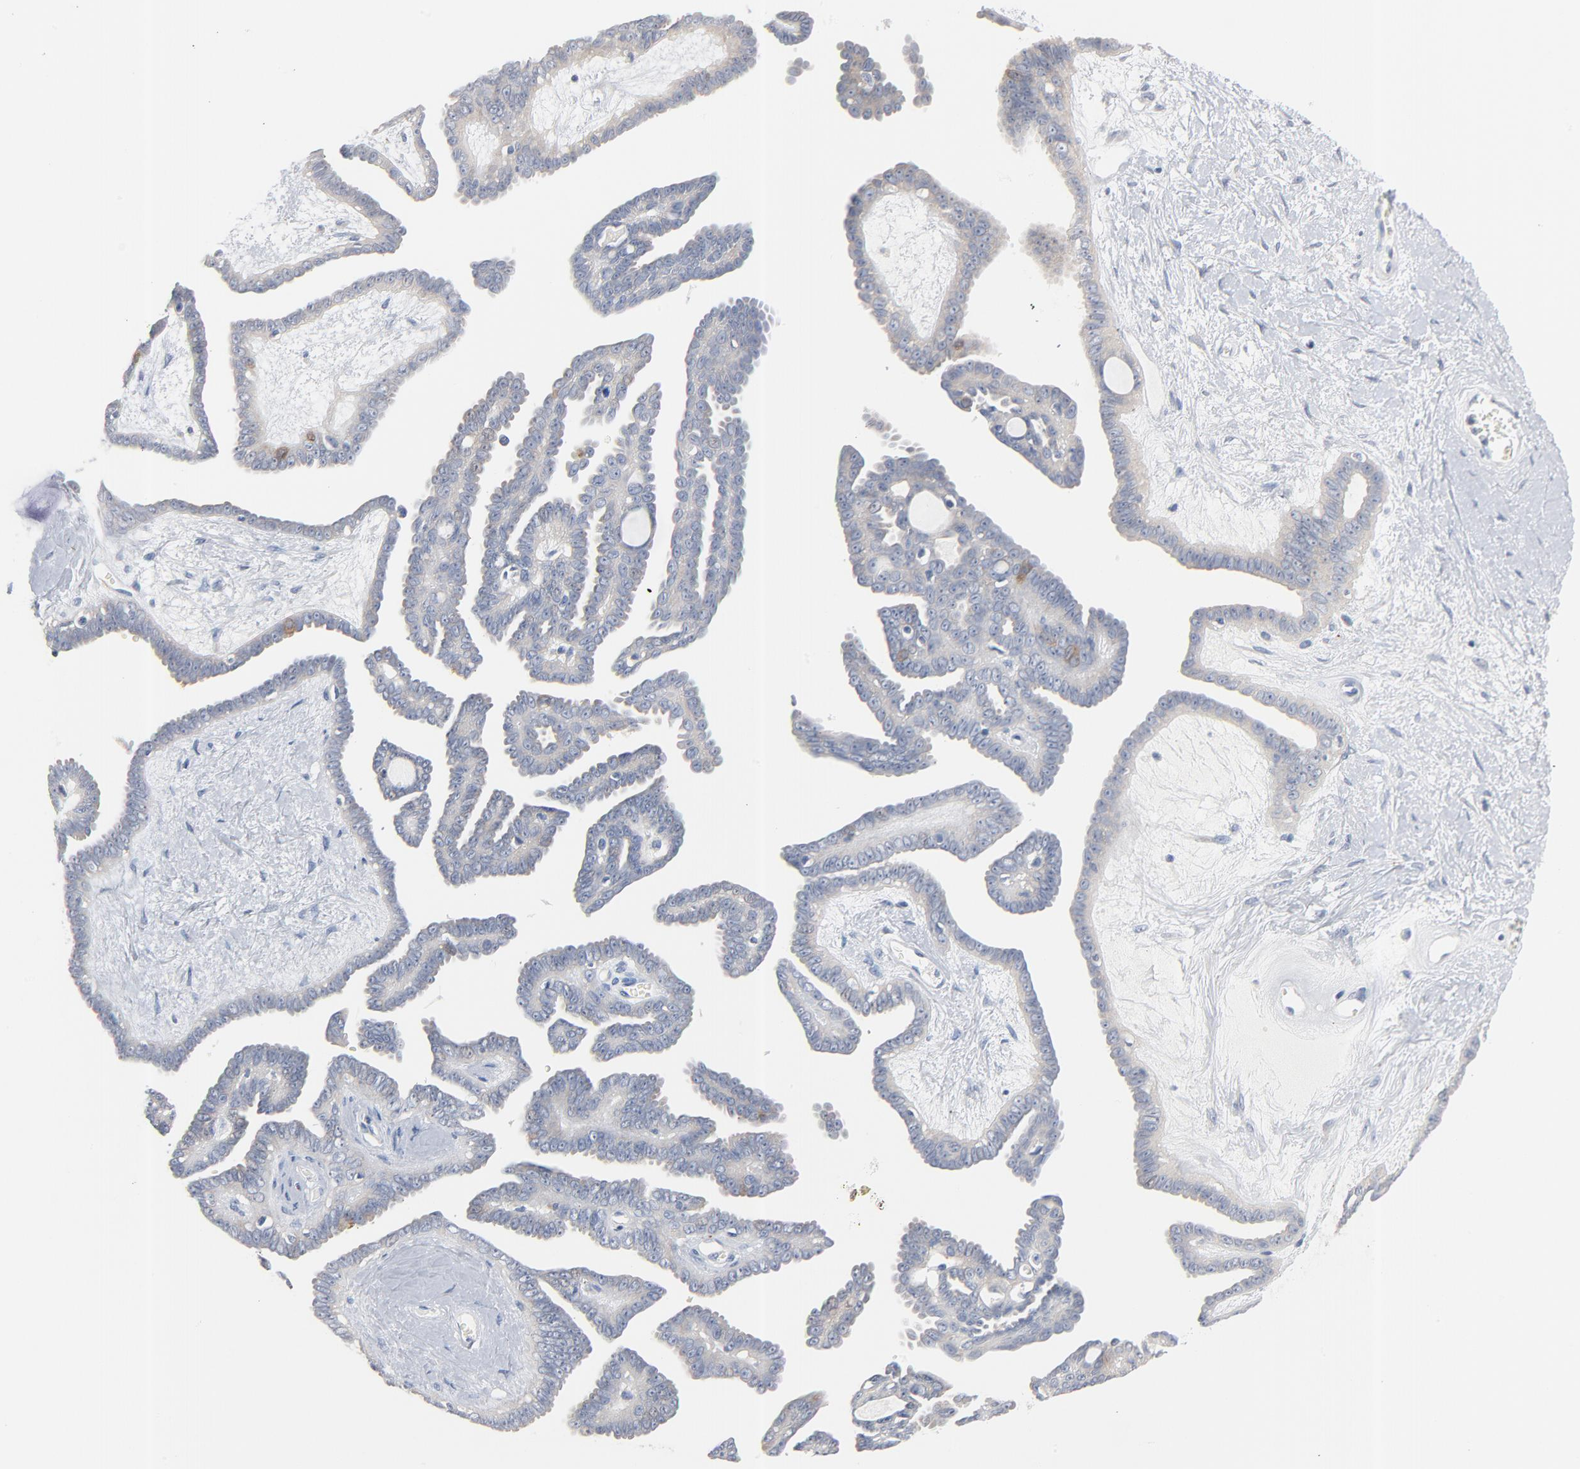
{"staining": {"intensity": "negative", "quantity": "none", "location": "none"}, "tissue": "ovarian cancer", "cell_type": "Tumor cells", "image_type": "cancer", "snomed": [{"axis": "morphology", "description": "Cystadenocarcinoma, serous, NOS"}, {"axis": "topography", "description": "Ovary"}], "caption": "Histopathology image shows no protein expression in tumor cells of ovarian cancer (serous cystadenocarcinoma) tissue.", "gene": "IFT43", "patient": {"sex": "female", "age": 71}}